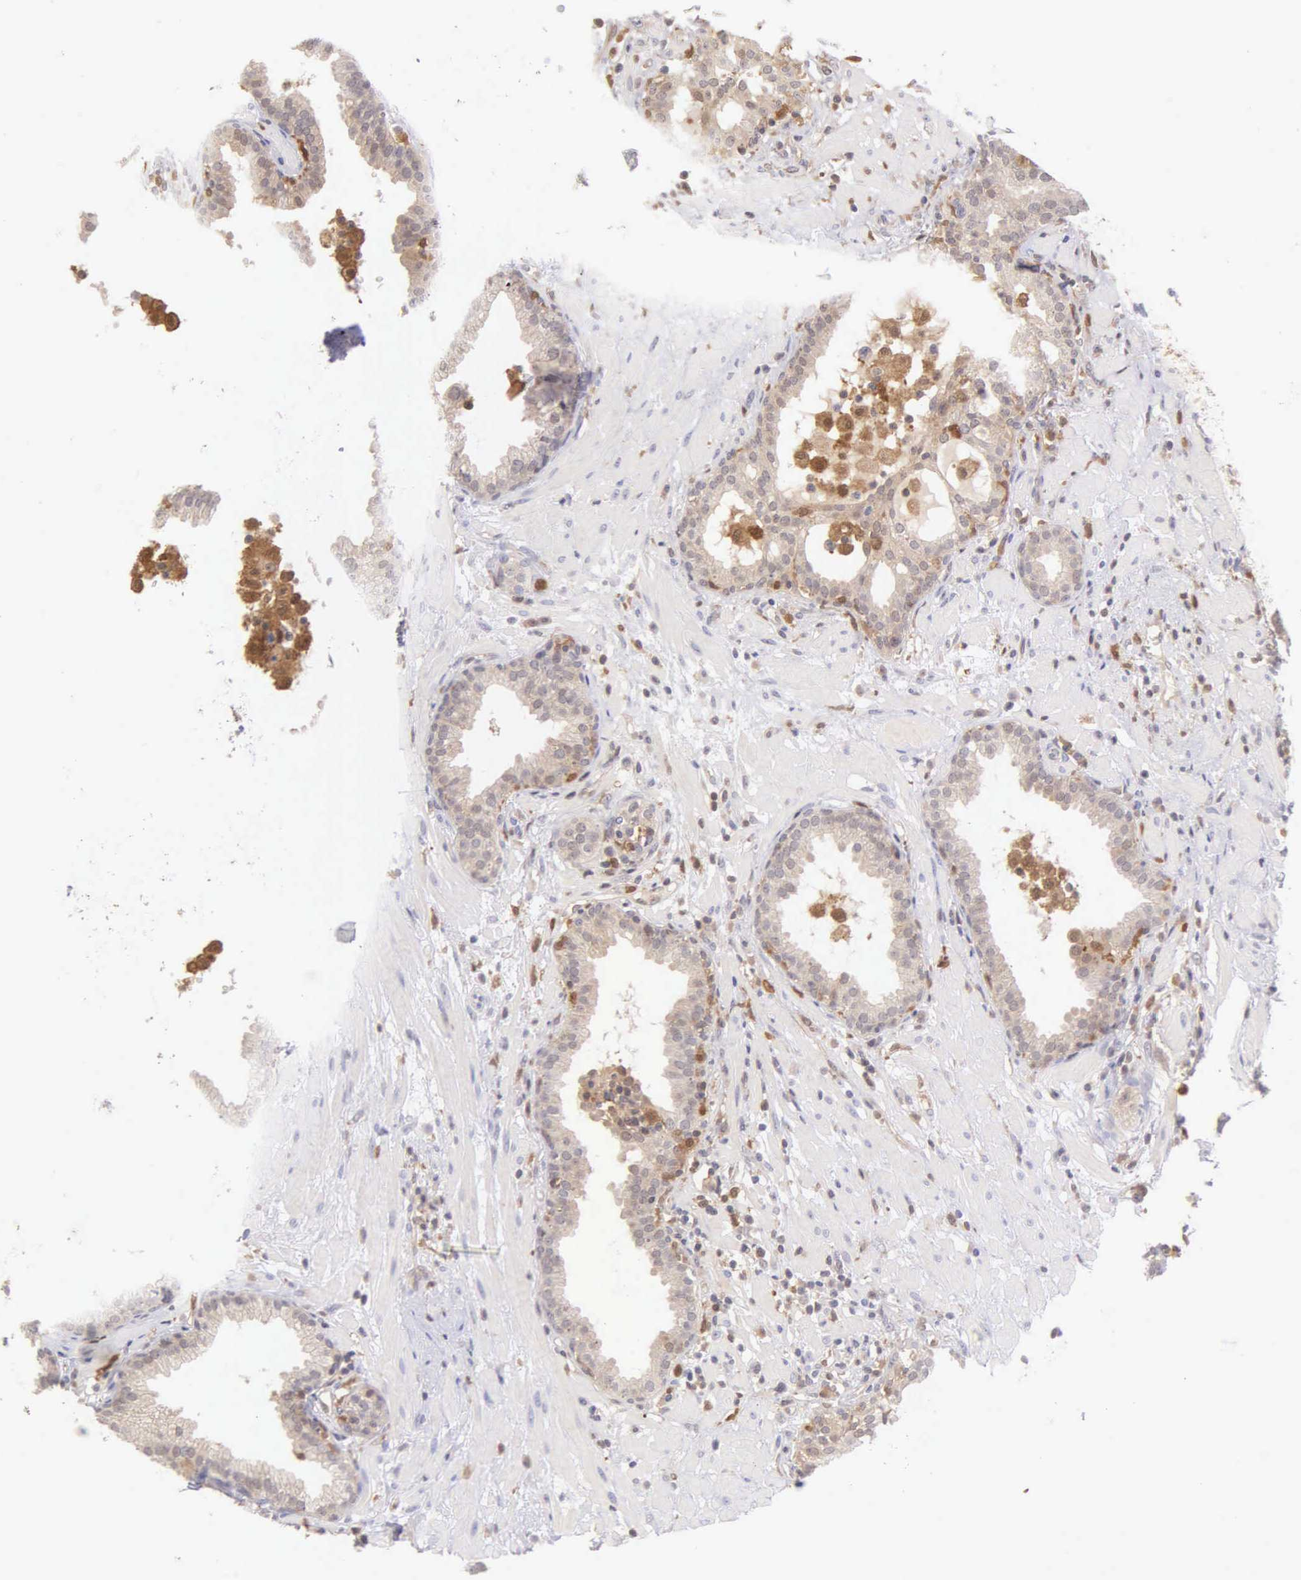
{"staining": {"intensity": "moderate", "quantity": ">75%", "location": "cytoplasmic/membranous"}, "tissue": "prostate", "cell_type": "Glandular cells", "image_type": "normal", "snomed": [{"axis": "morphology", "description": "Normal tissue, NOS"}, {"axis": "topography", "description": "Prostate"}], "caption": "Immunohistochemistry of normal prostate exhibits medium levels of moderate cytoplasmic/membranous positivity in approximately >75% of glandular cells.", "gene": "BID", "patient": {"sex": "male", "age": 64}}